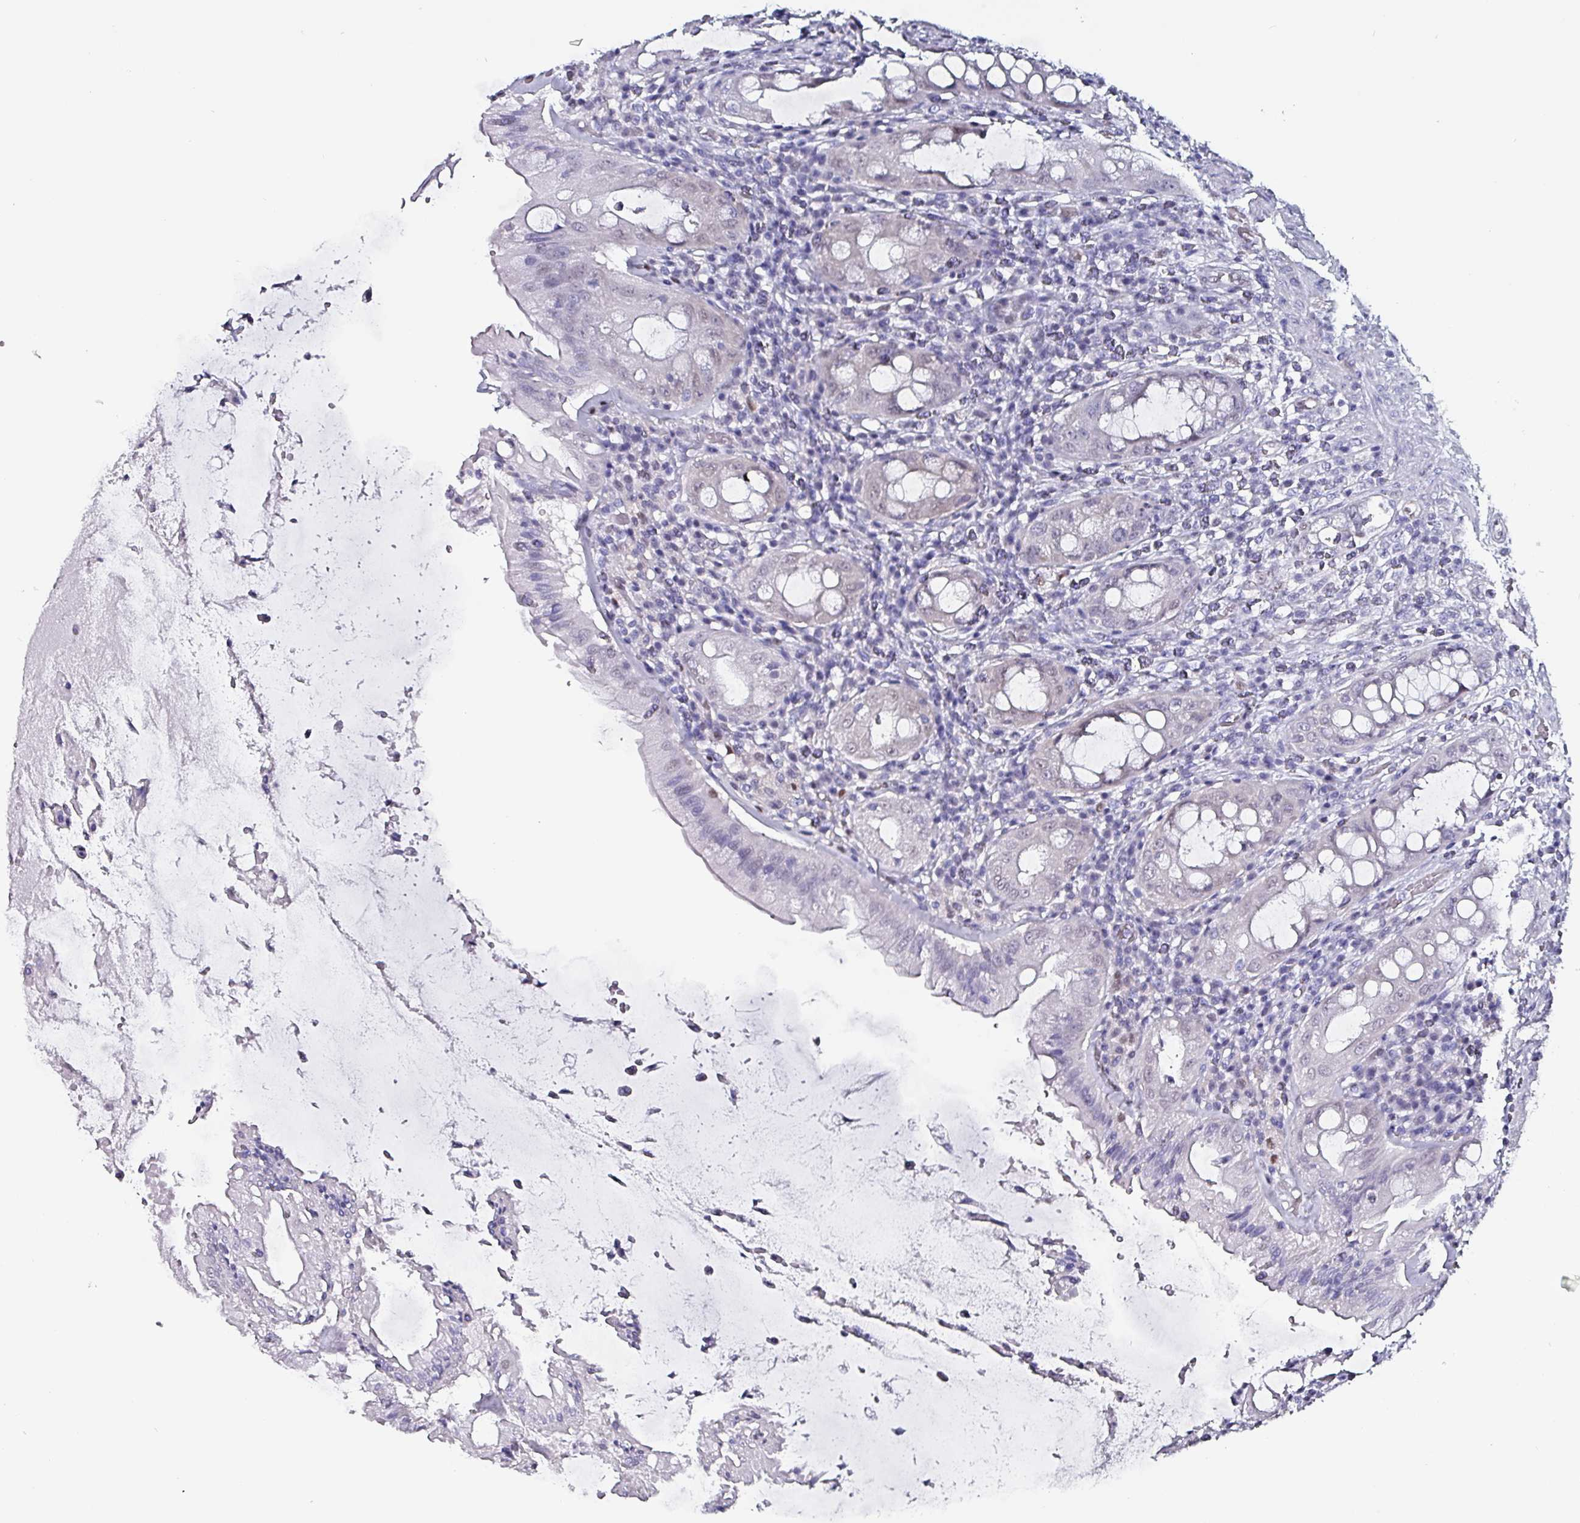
{"staining": {"intensity": "negative", "quantity": "none", "location": "none"}, "tissue": "rectum", "cell_type": "Glandular cells", "image_type": "normal", "snomed": [{"axis": "morphology", "description": "Normal tissue, NOS"}, {"axis": "topography", "description": "Rectum"}], "caption": "This is an IHC photomicrograph of unremarkable rectum. There is no positivity in glandular cells.", "gene": "ZNF816", "patient": {"sex": "female", "age": 57}}